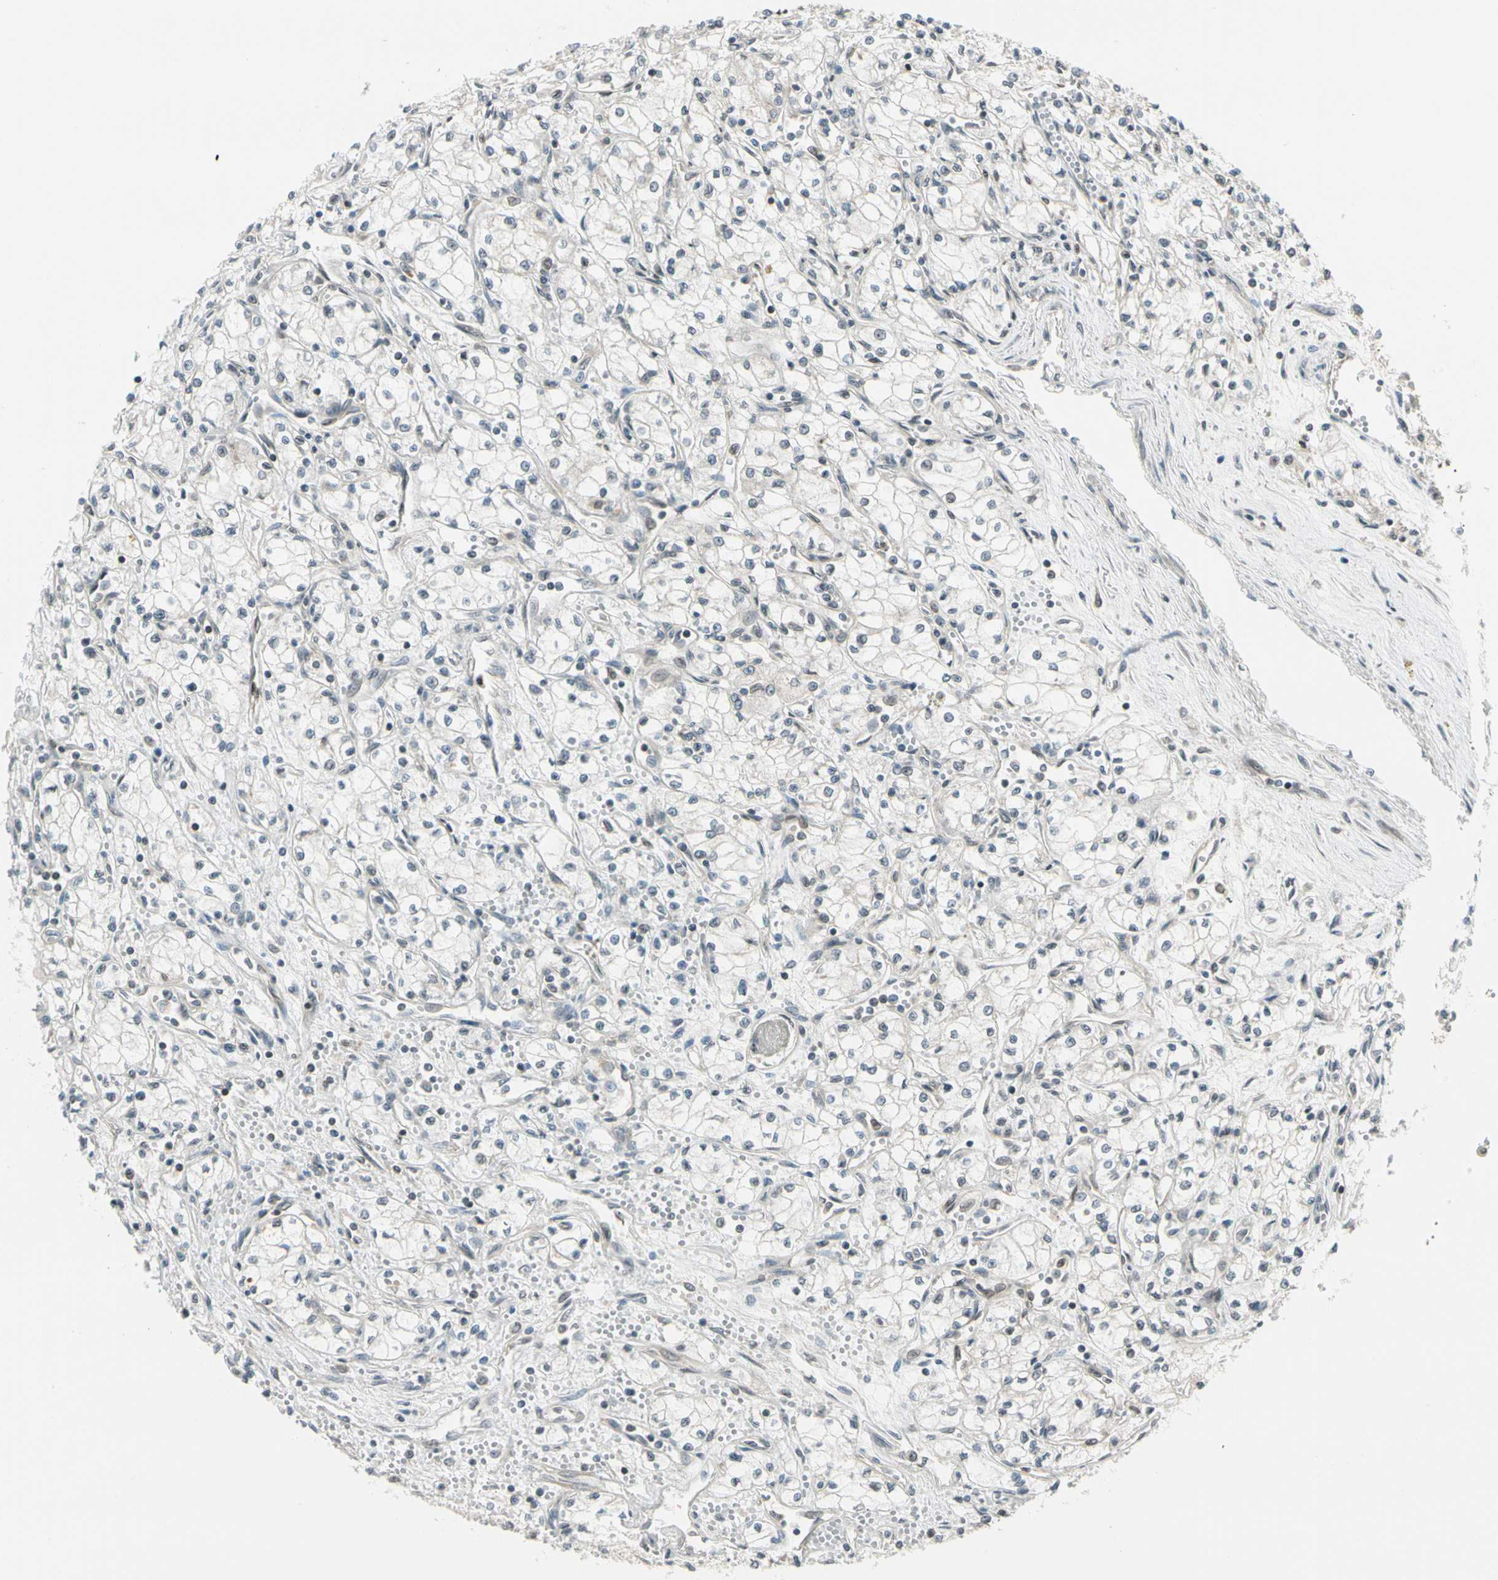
{"staining": {"intensity": "negative", "quantity": "none", "location": "none"}, "tissue": "renal cancer", "cell_type": "Tumor cells", "image_type": "cancer", "snomed": [{"axis": "morphology", "description": "Normal tissue, NOS"}, {"axis": "morphology", "description": "Adenocarcinoma, NOS"}, {"axis": "topography", "description": "Kidney"}], "caption": "IHC histopathology image of adenocarcinoma (renal) stained for a protein (brown), which exhibits no expression in tumor cells.", "gene": "TRIO", "patient": {"sex": "male", "age": 59}}